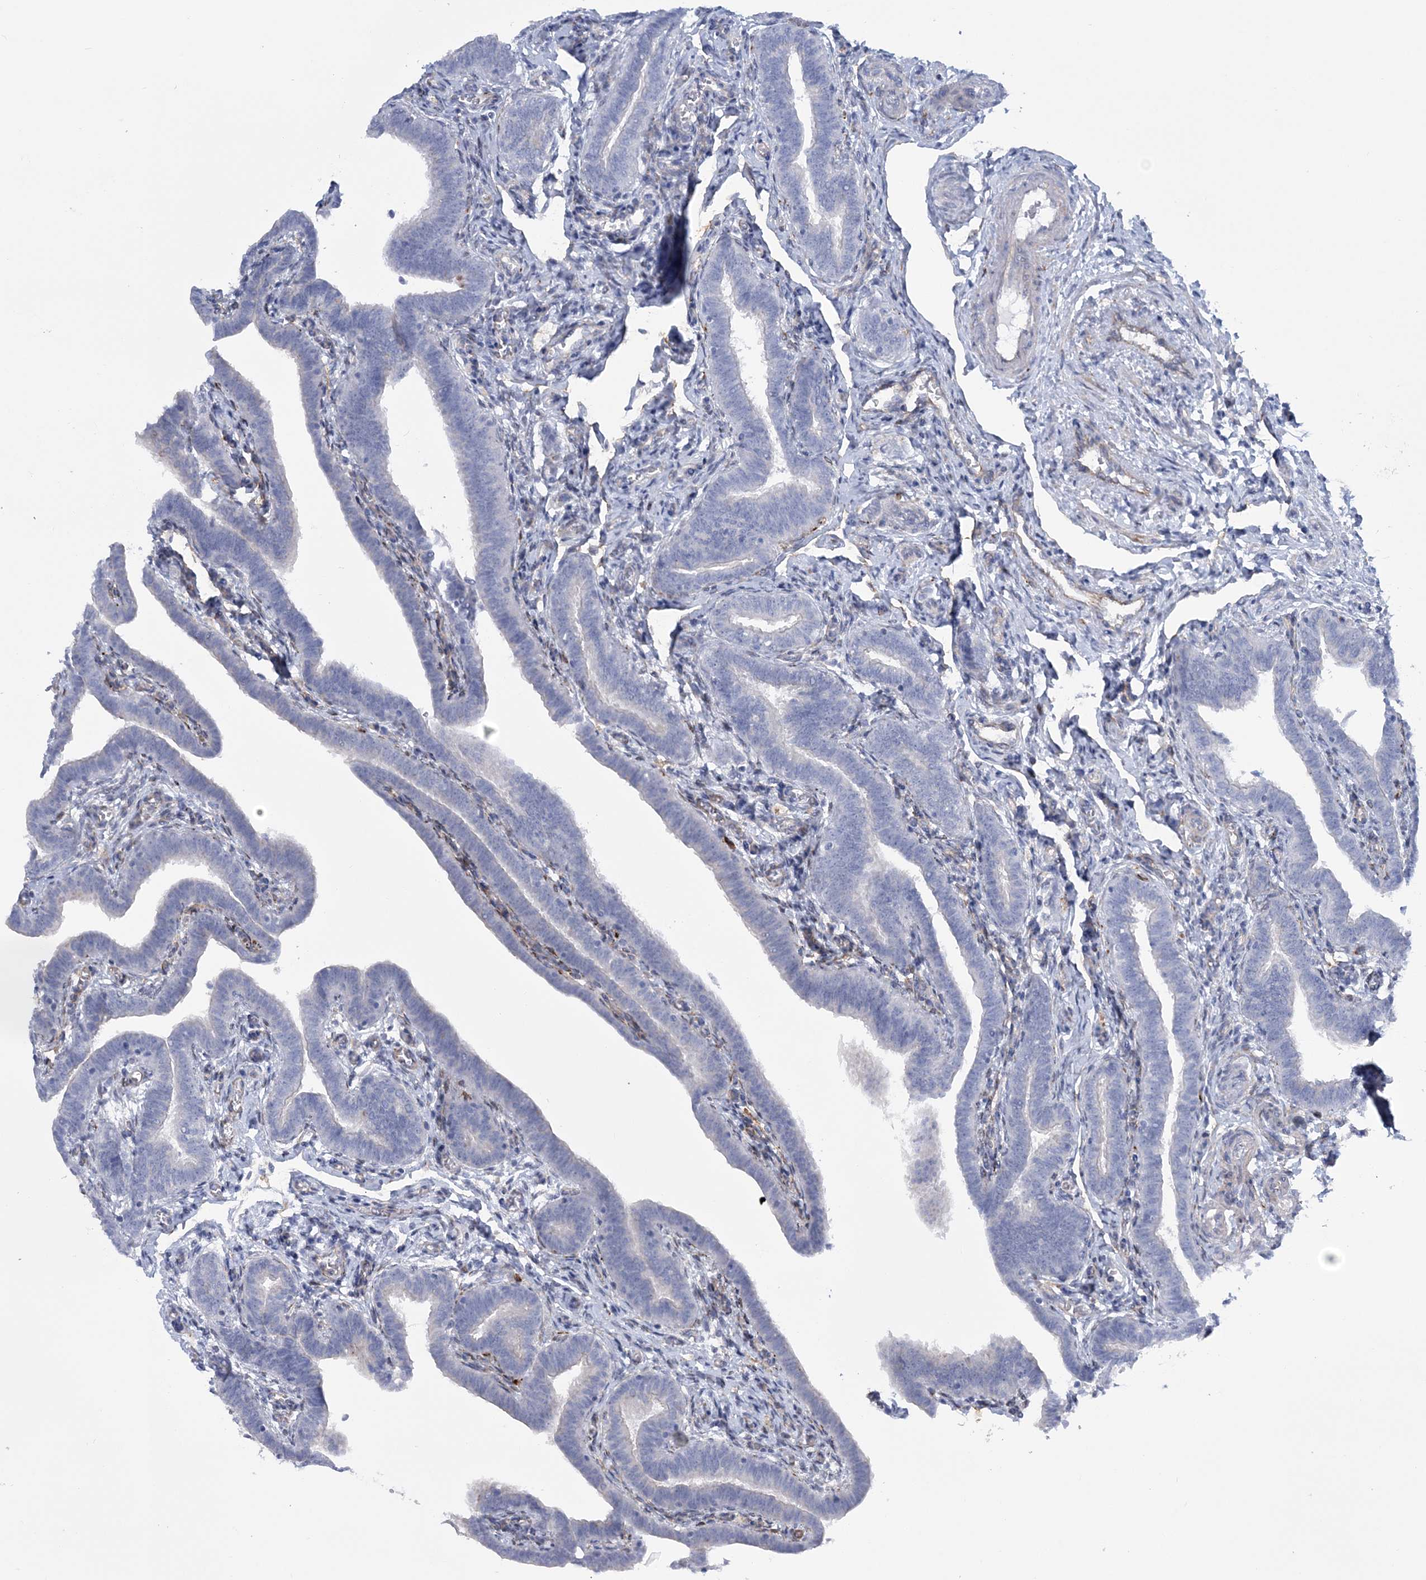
{"staining": {"intensity": "weak", "quantity": "<25%", "location": "cytoplasmic/membranous"}, "tissue": "fallopian tube", "cell_type": "Glandular cells", "image_type": "normal", "snomed": [{"axis": "morphology", "description": "Normal tissue, NOS"}, {"axis": "topography", "description": "Fallopian tube"}], "caption": "Micrograph shows no protein positivity in glandular cells of benign fallopian tube.", "gene": "RAB11FIP5", "patient": {"sex": "female", "age": 36}}